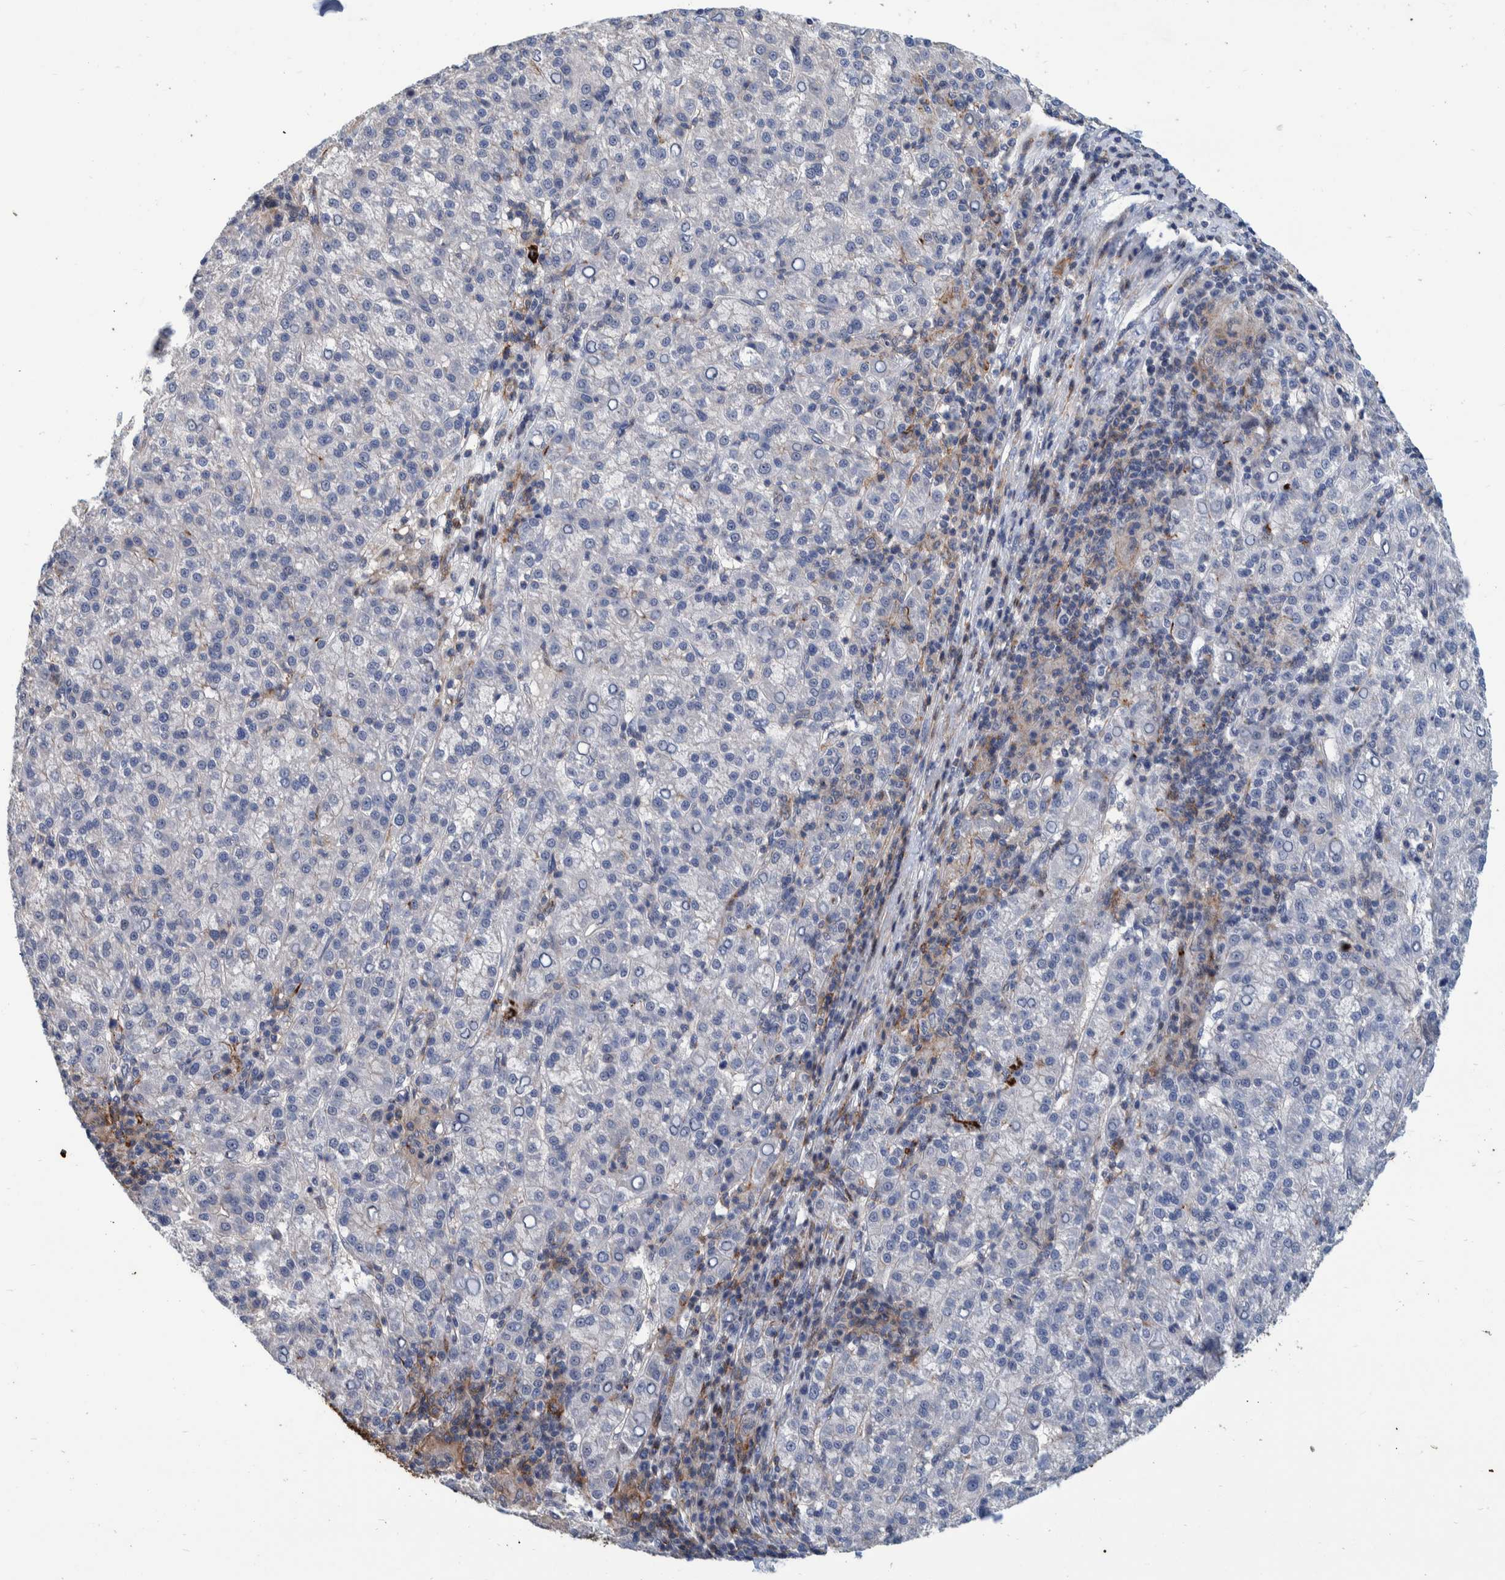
{"staining": {"intensity": "negative", "quantity": "none", "location": "none"}, "tissue": "liver cancer", "cell_type": "Tumor cells", "image_type": "cancer", "snomed": [{"axis": "morphology", "description": "Carcinoma, Hepatocellular, NOS"}, {"axis": "topography", "description": "Liver"}], "caption": "Immunohistochemistry micrograph of neoplastic tissue: hepatocellular carcinoma (liver) stained with DAB displays no significant protein staining in tumor cells.", "gene": "MKS1", "patient": {"sex": "female", "age": 58}}